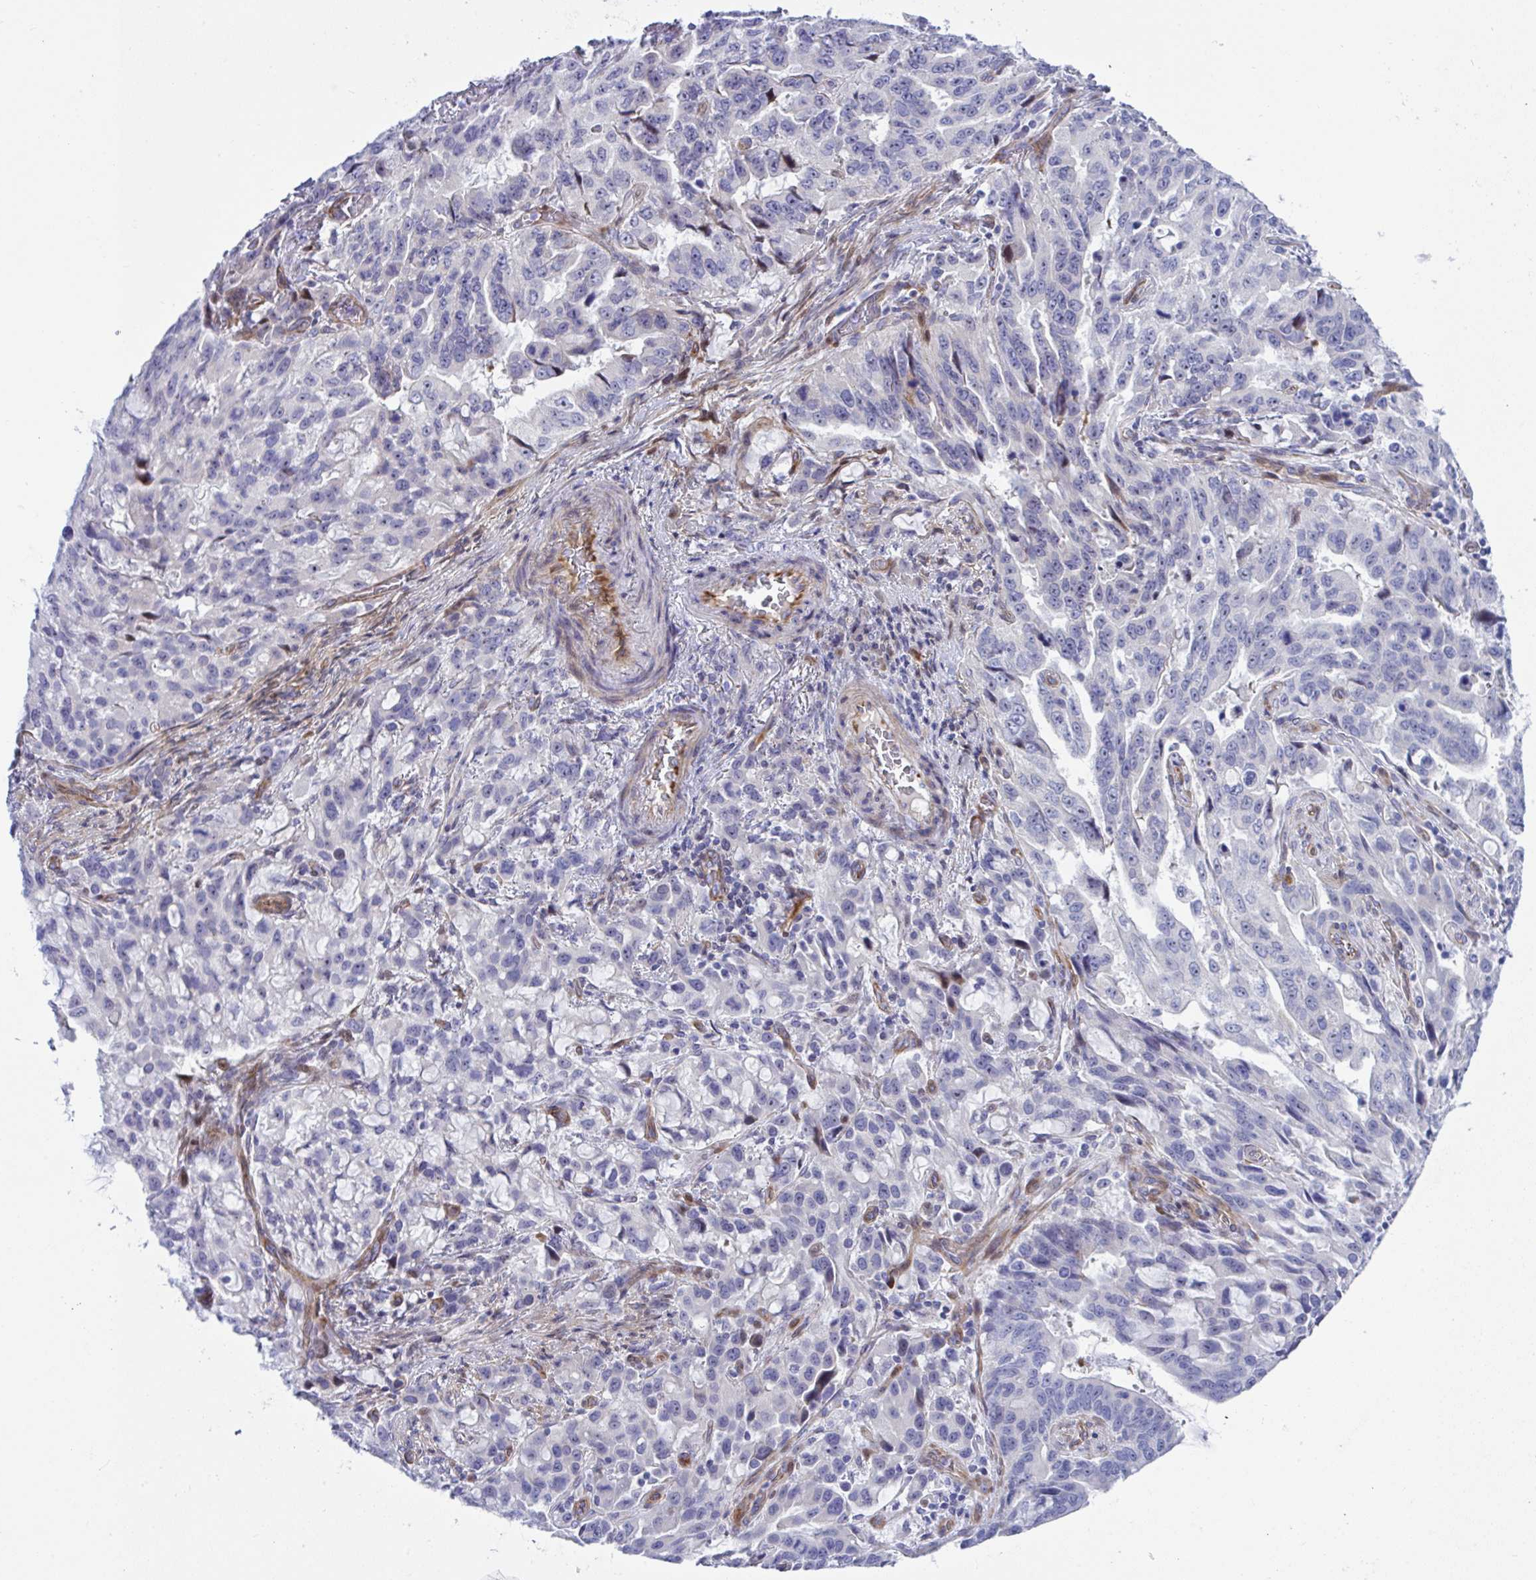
{"staining": {"intensity": "negative", "quantity": "none", "location": "none"}, "tissue": "stomach cancer", "cell_type": "Tumor cells", "image_type": "cancer", "snomed": [{"axis": "morphology", "description": "Adenocarcinoma, NOS"}, {"axis": "topography", "description": "Stomach, upper"}], "caption": "Immunohistochemical staining of stomach adenocarcinoma displays no significant expression in tumor cells. (Immunohistochemistry (ihc), brightfield microscopy, high magnification).", "gene": "ZNF713", "patient": {"sex": "male", "age": 85}}